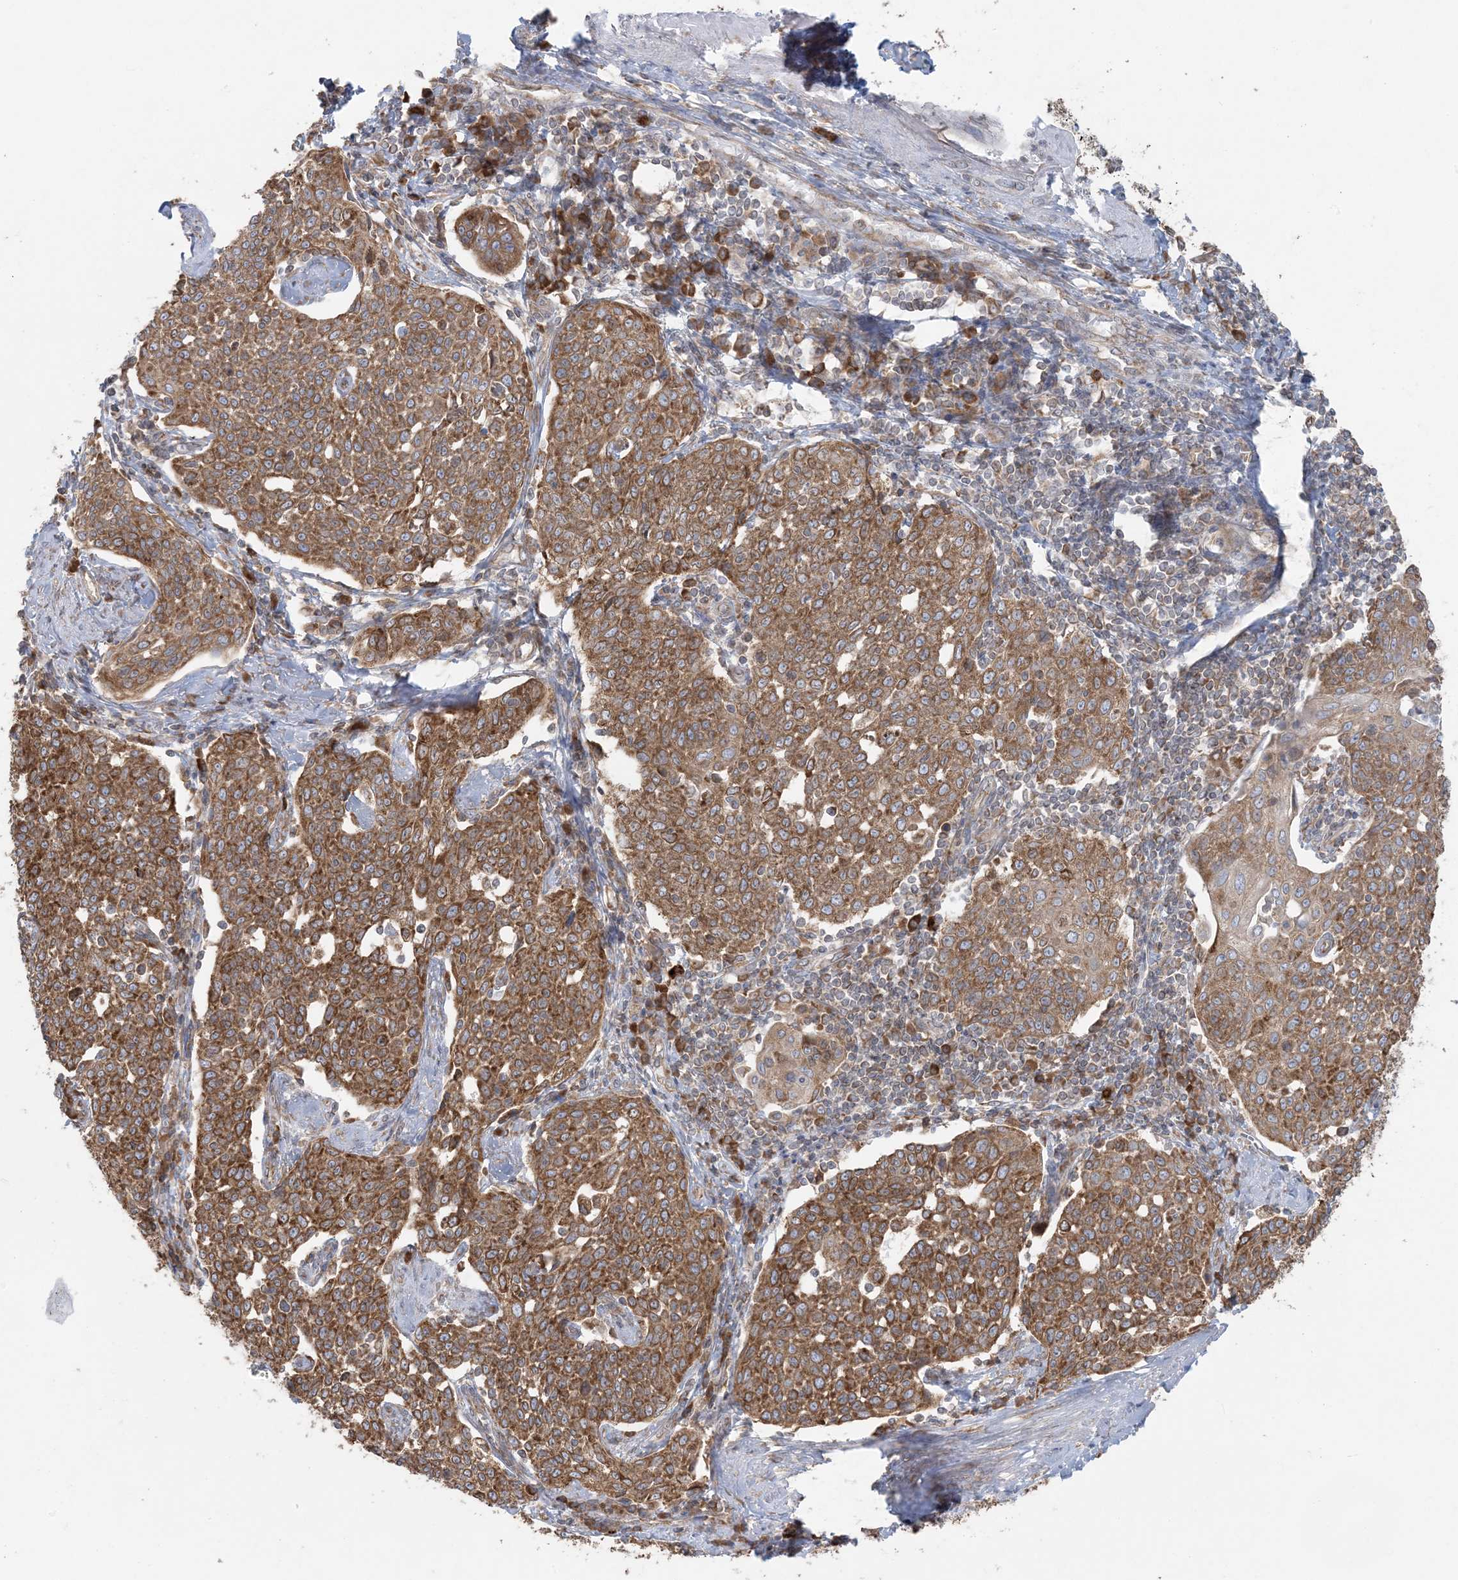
{"staining": {"intensity": "moderate", "quantity": ">75%", "location": "cytoplasmic/membranous"}, "tissue": "cervical cancer", "cell_type": "Tumor cells", "image_type": "cancer", "snomed": [{"axis": "morphology", "description": "Squamous cell carcinoma, NOS"}, {"axis": "topography", "description": "Cervix"}], "caption": "Squamous cell carcinoma (cervical) tissue demonstrates moderate cytoplasmic/membranous expression in about >75% of tumor cells, visualized by immunohistochemistry.", "gene": "UBXN4", "patient": {"sex": "female", "age": 34}}